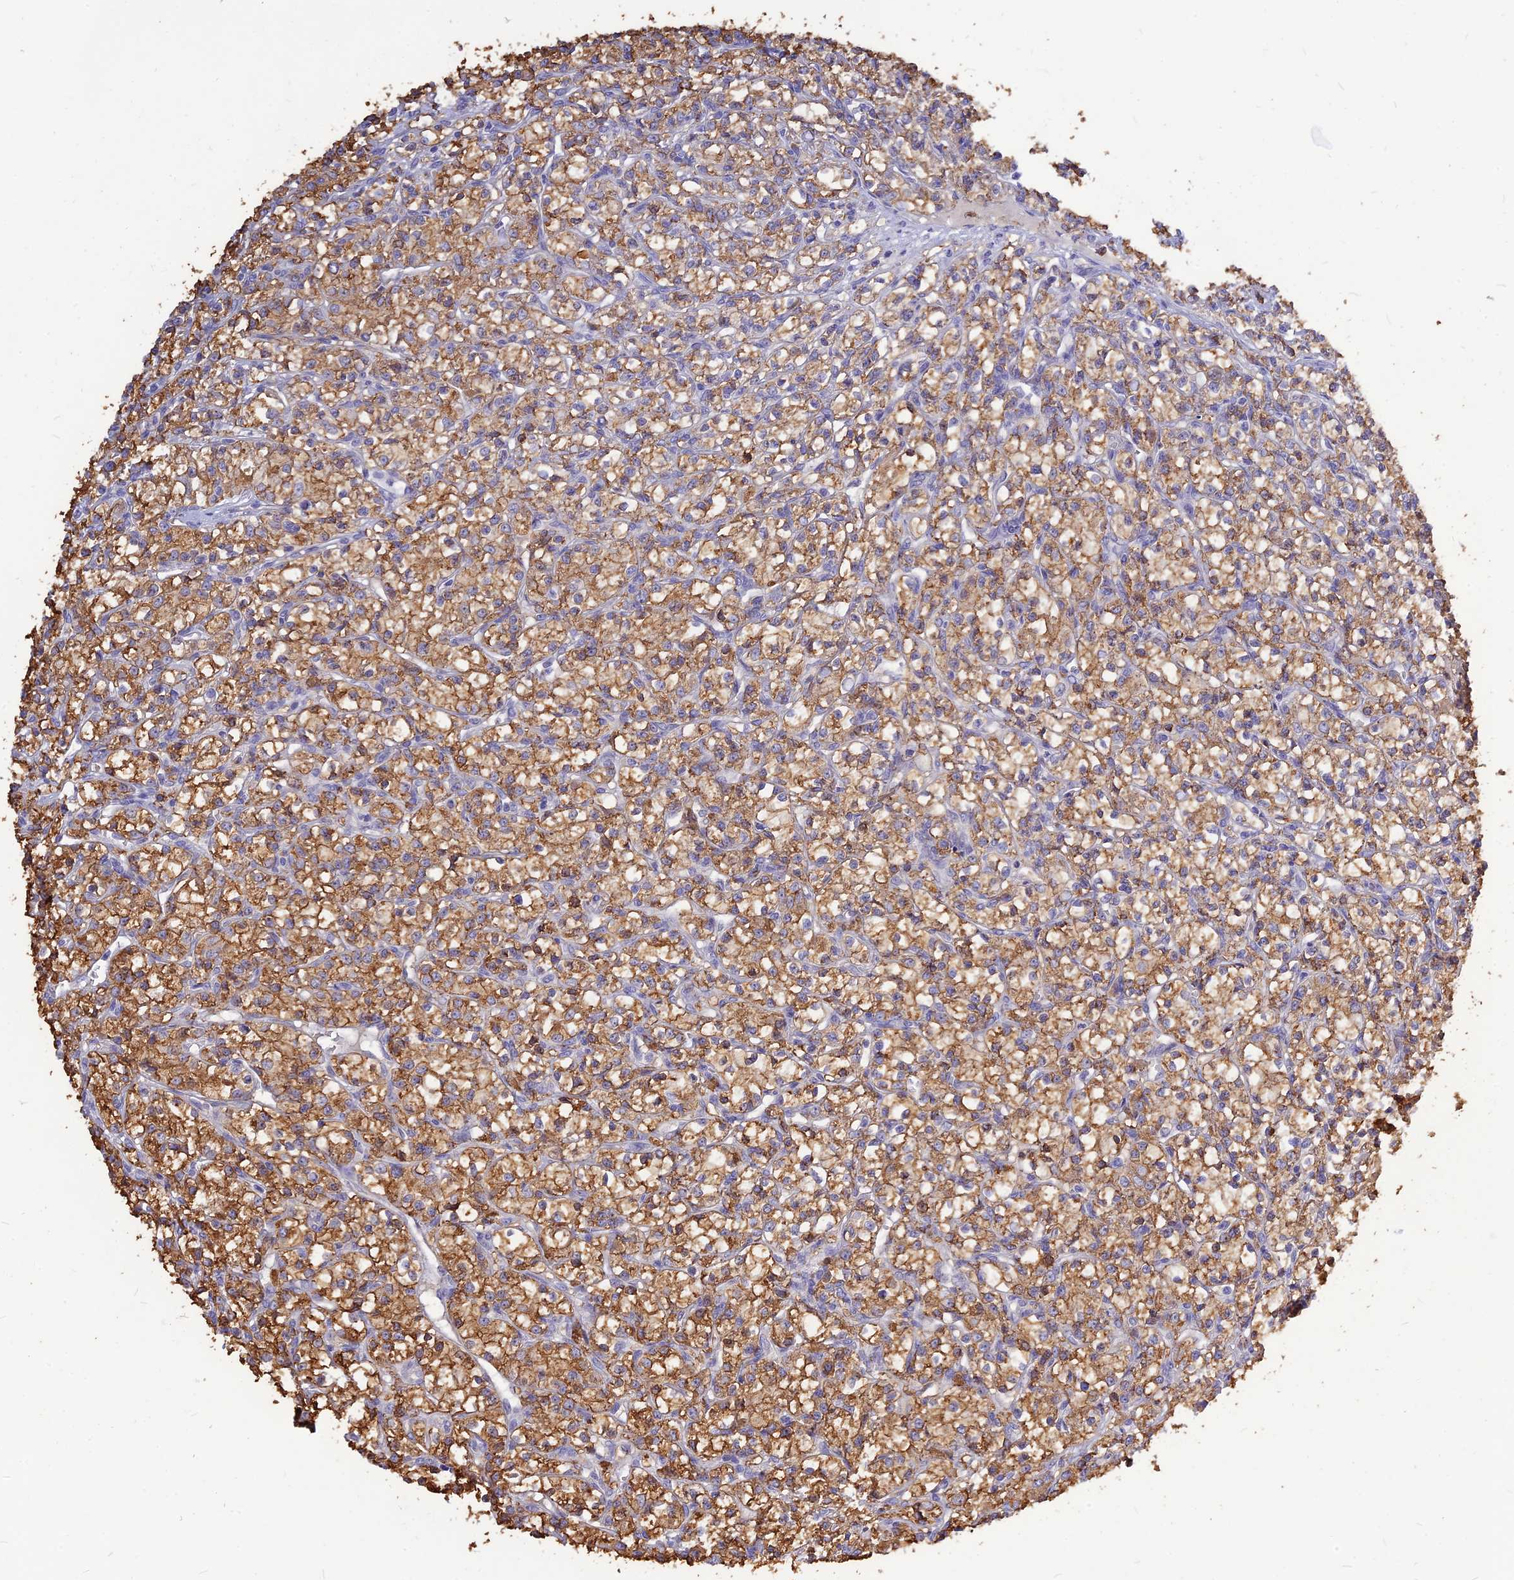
{"staining": {"intensity": "moderate", "quantity": ">75%", "location": "cytoplasmic/membranous"}, "tissue": "renal cancer", "cell_type": "Tumor cells", "image_type": "cancer", "snomed": [{"axis": "morphology", "description": "Adenocarcinoma, NOS"}, {"axis": "topography", "description": "Kidney"}], "caption": "A photomicrograph showing moderate cytoplasmic/membranous expression in approximately >75% of tumor cells in renal cancer (adenocarcinoma), as visualized by brown immunohistochemical staining.", "gene": "CZIB", "patient": {"sex": "female", "age": 59}}